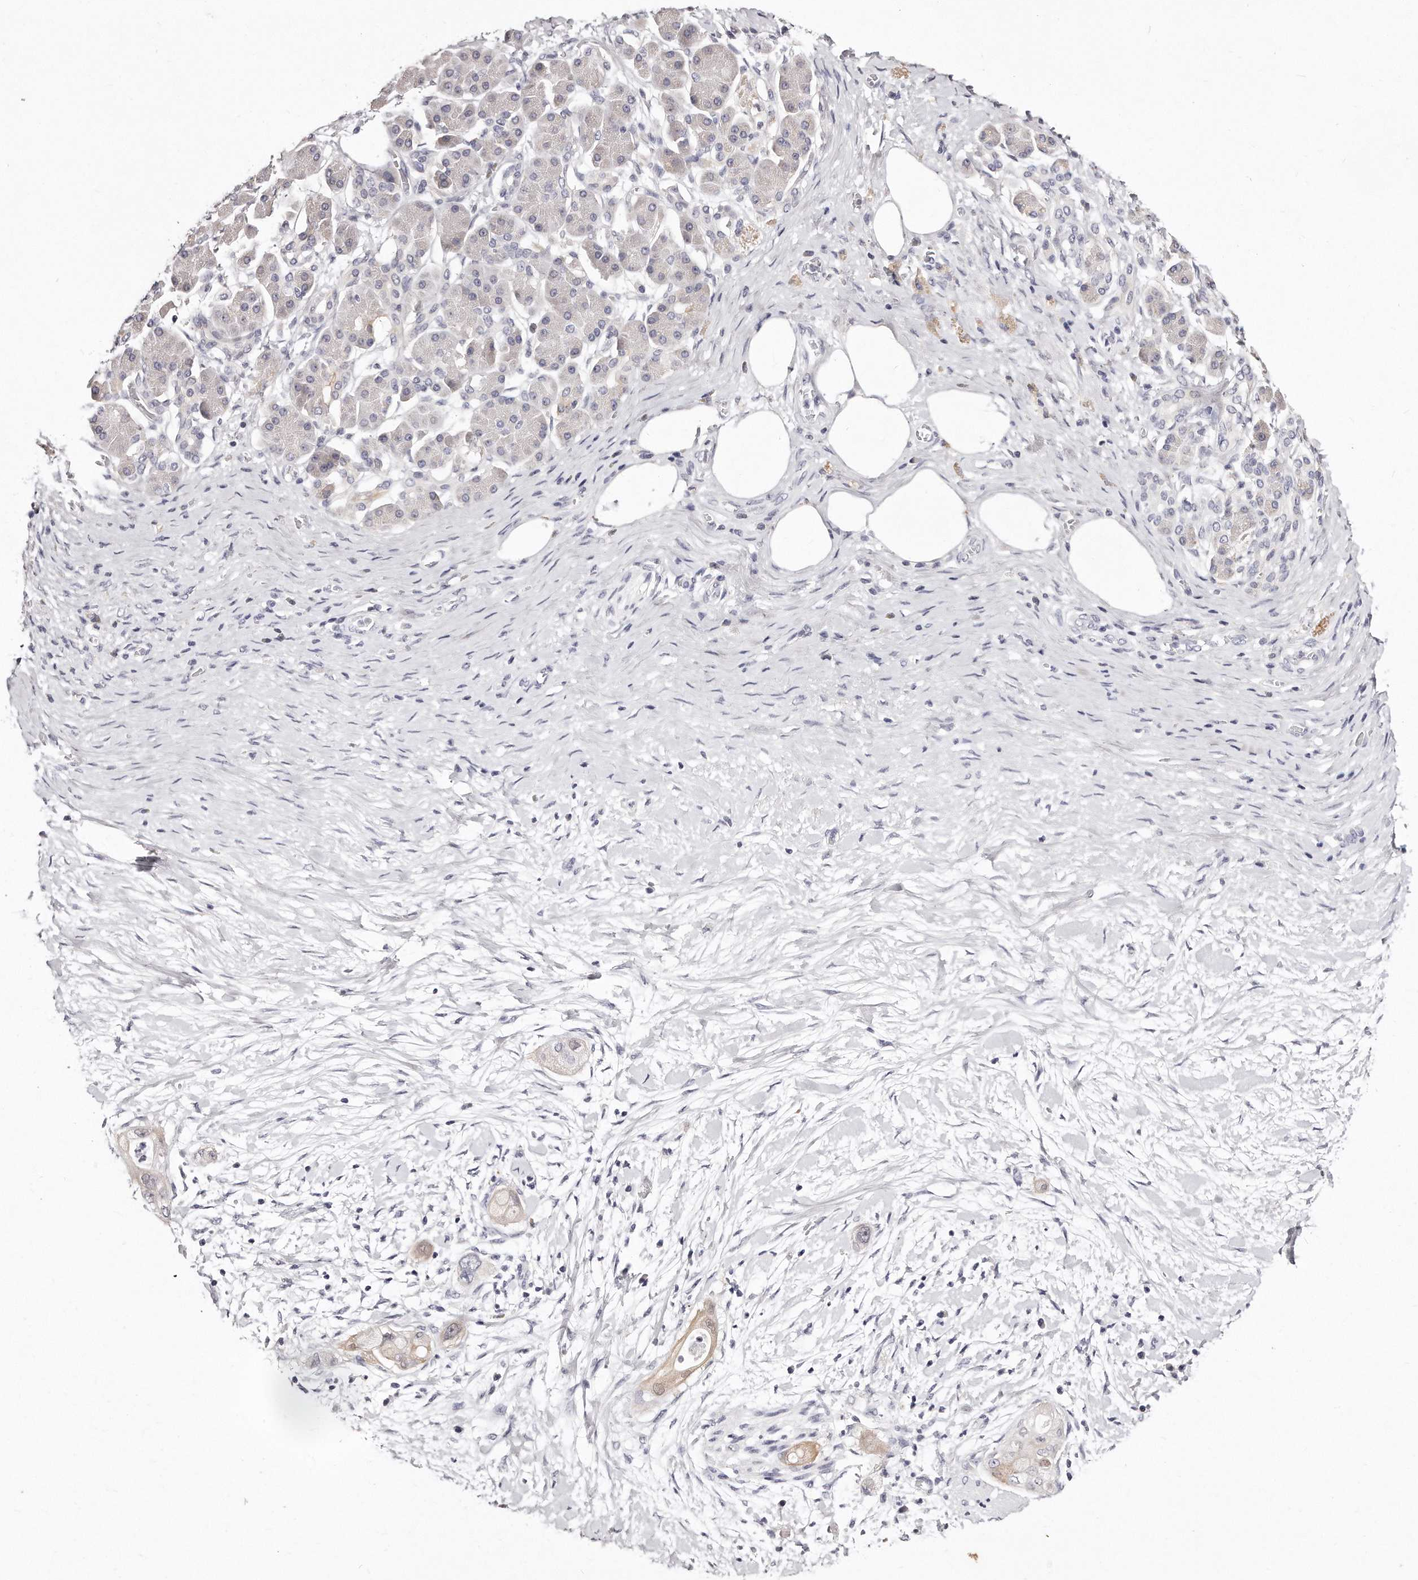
{"staining": {"intensity": "negative", "quantity": "none", "location": "none"}, "tissue": "pancreatic cancer", "cell_type": "Tumor cells", "image_type": "cancer", "snomed": [{"axis": "morphology", "description": "Adenocarcinoma, NOS"}, {"axis": "topography", "description": "Pancreas"}], "caption": "DAB immunohistochemical staining of pancreatic adenocarcinoma reveals no significant staining in tumor cells.", "gene": "GDA", "patient": {"sex": "male", "age": 58}}